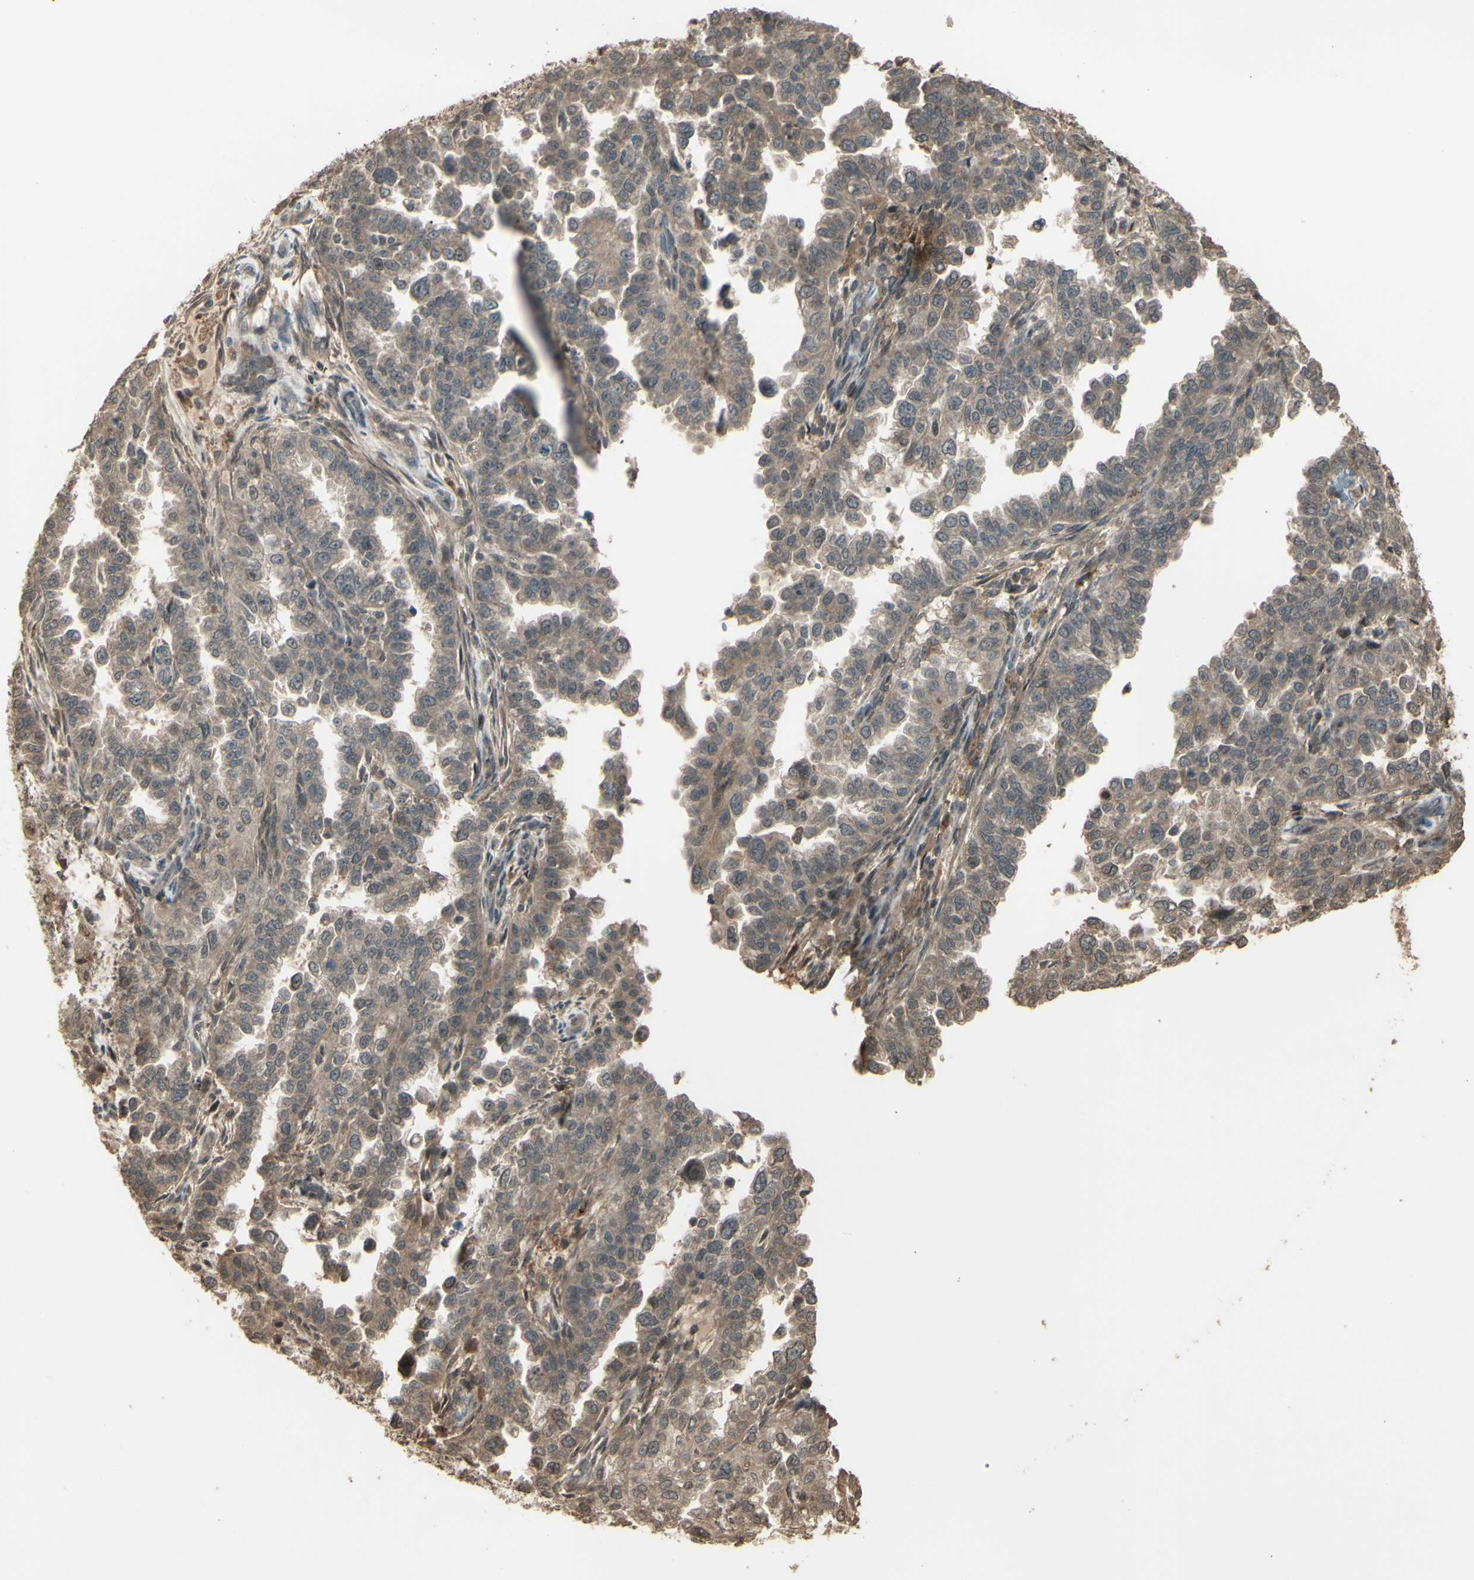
{"staining": {"intensity": "moderate", "quantity": ">75%", "location": "cytoplasmic/membranous"}, "tissue": "endometrial cancer", "cell_type": "Tumor cells", "image_type": "cancer", "snomed": [{"axis": "morphology", "description": "Adenocarcinoma, NOS"}, {"axis": "topography", "description": "Endometrium"}], "caption": "Human endometrial cancer (adenocarcinoma) stained for a protein (brown) reveals moderate cytoplasmic/membranous positive positivity in about >75% of tumor cells.", "gene": "GNAS", "patient": {"sex": "female", "age": 85}}